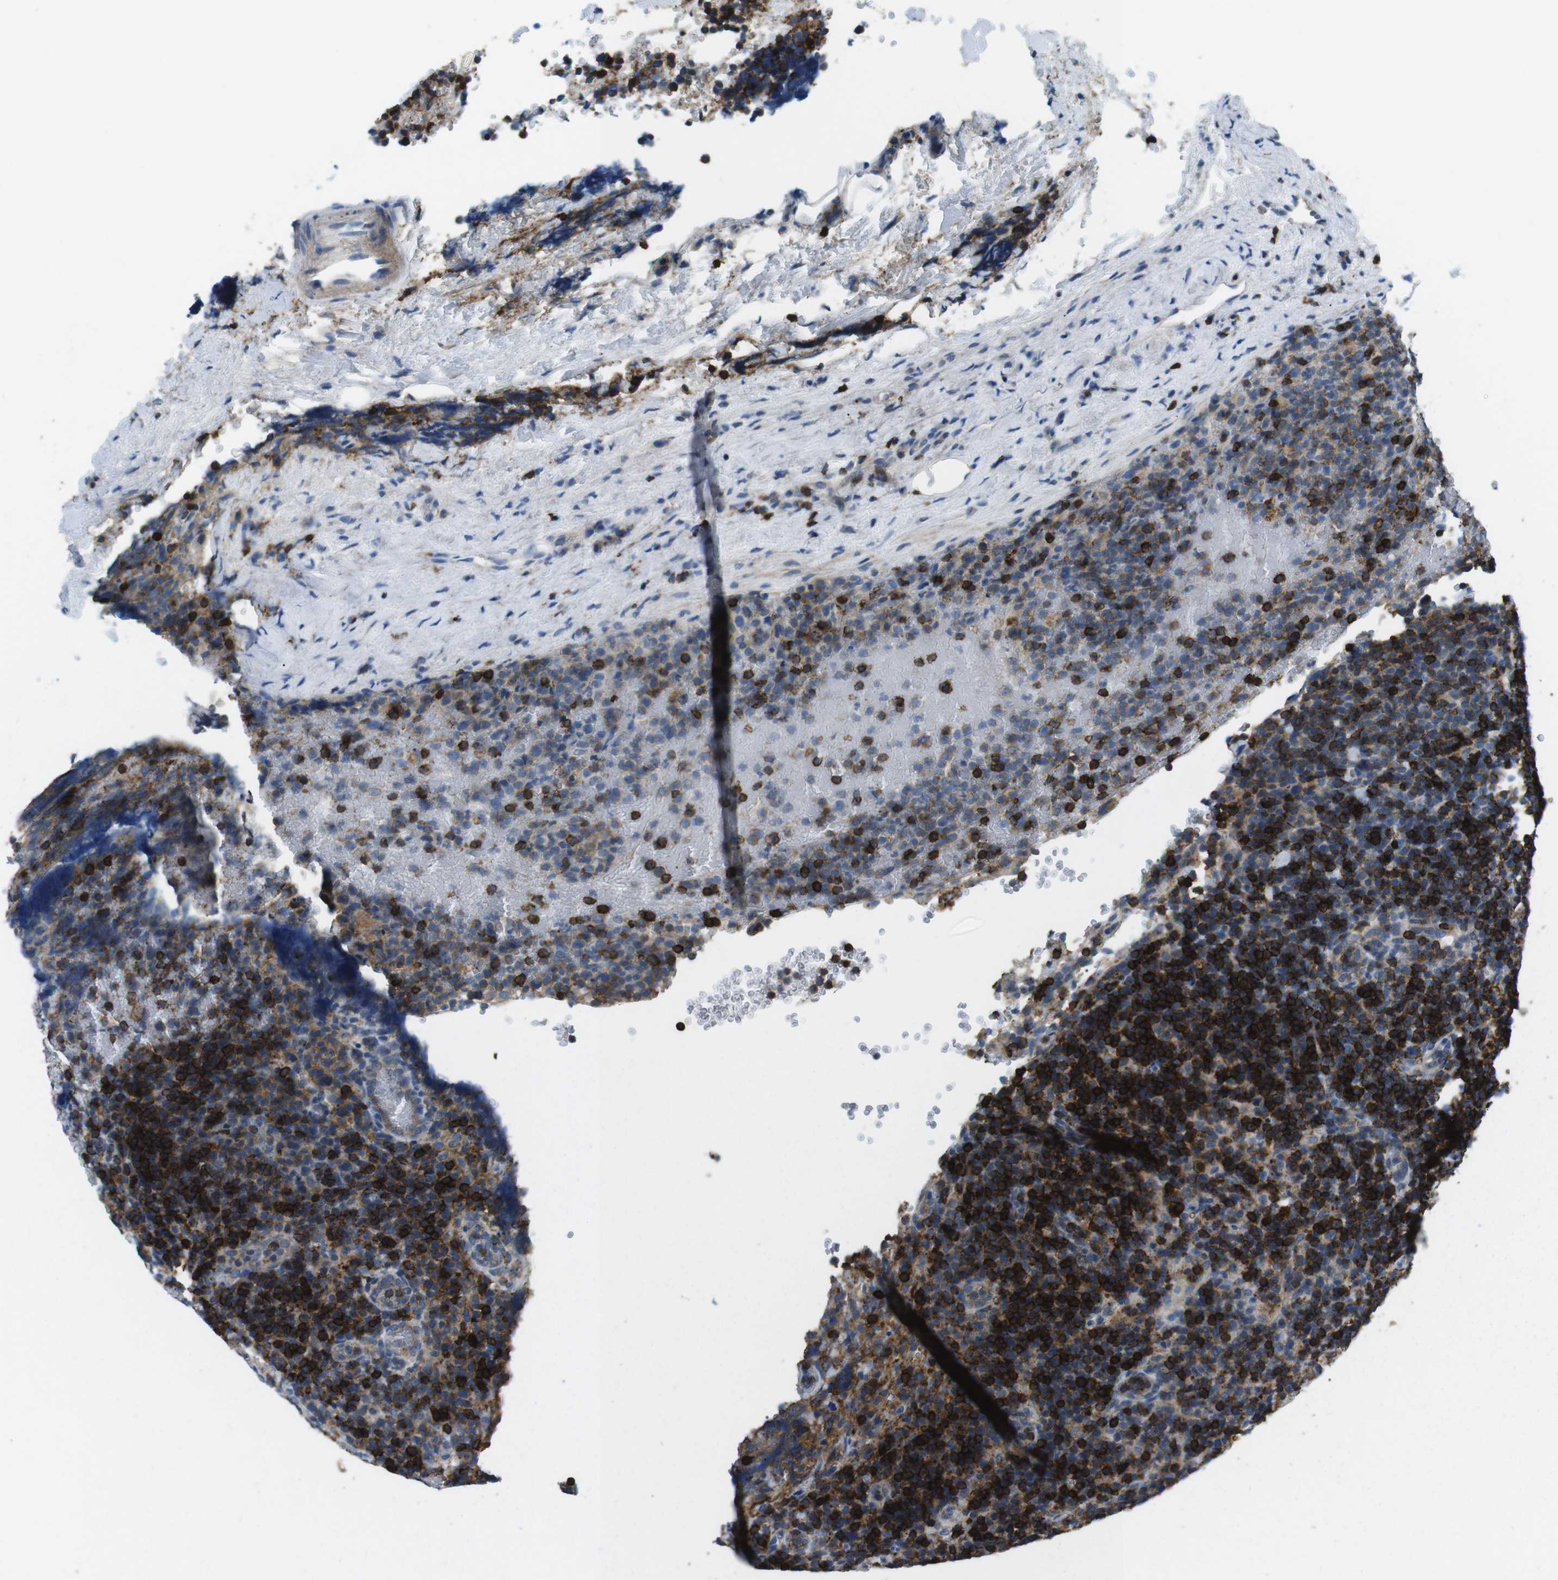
{"staining": {"intensity": "moderate", "quantity": "25%-75%", "location": "cytoplasmic/membranous"}, "tissue": "lymphoma", "cell_type": "Tumor cells", "image_type": "cancer", "snomed": [{"axis": "morphology", "description": "Malignant lymphoma, non-Hodgkin's type, High grade"}, {"axis": "topography", "description": "Lymph node"}], "caption": "DAB (3,3'-diaminobenzidine) immunohistochemical staining of human lymphoma reveals moderate cytoplasmic/membranous protein expression in about 25%-75% of tumor cells. (Brightfield microscopy of DAB IHC at high magnification).", "gene": "CD6", "patient": {"sex": "male", "age": 61}}